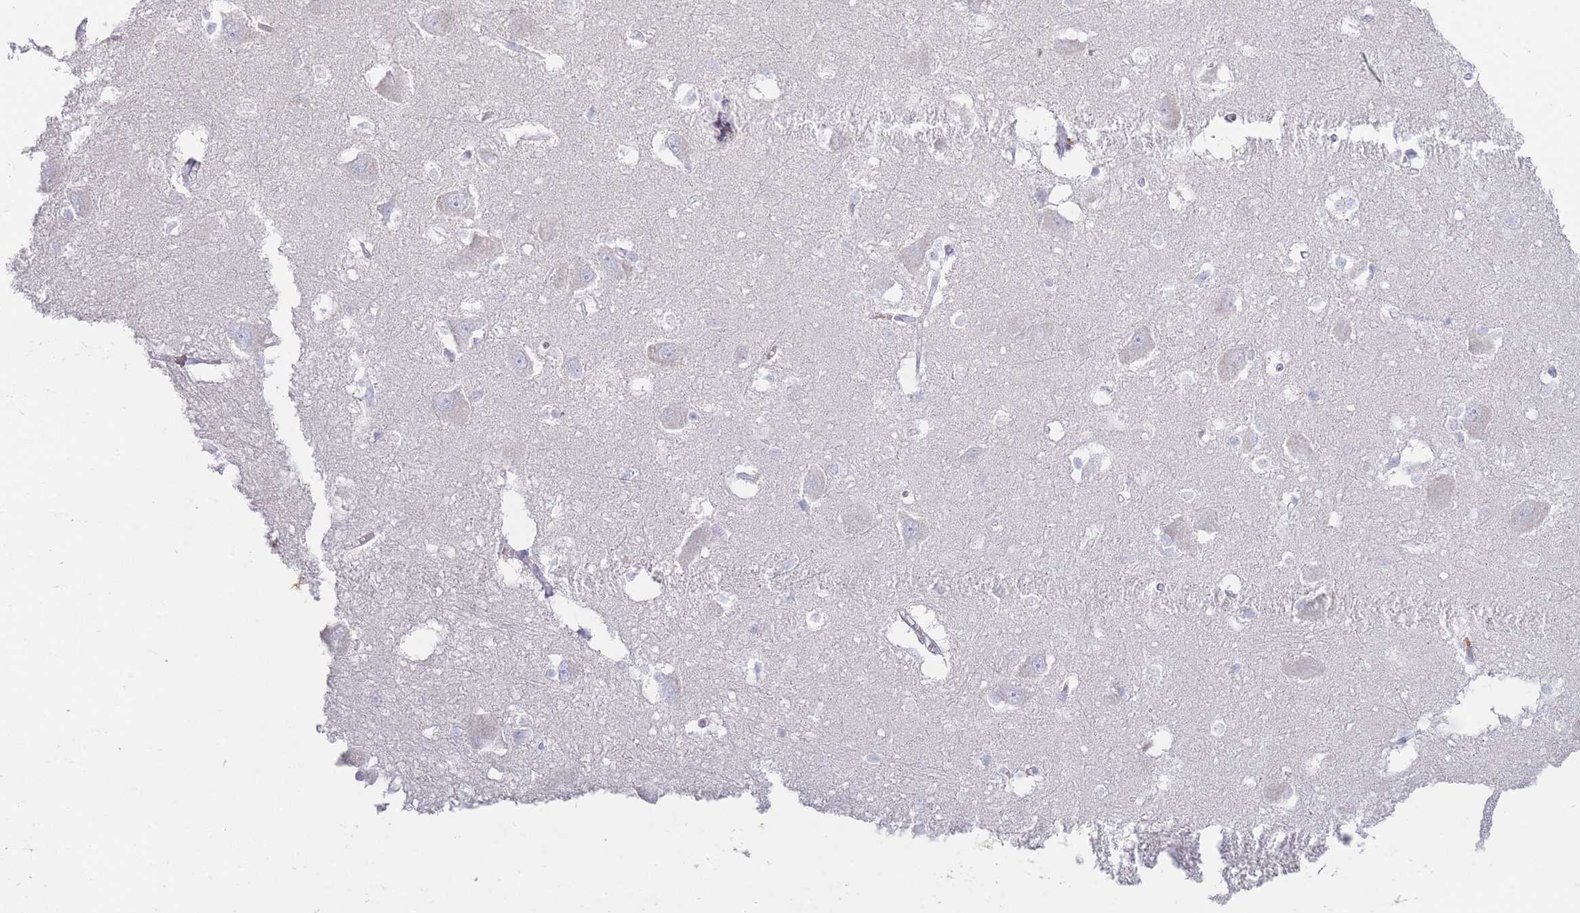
{"staining": {"intensity": "negative", "quantity": "none", "location": "none"}, "tissue": "caudate", "cell_type": "Glial cells", "image_type": "normal", "snomed": [{"axis": "morphology", "description": "Normal tissue, NOS"}, {"axis": "topography", "description": "Lateral ventricle wall"}], "caption": "Immunohistochemistry (IHC) of benign human caudate shows no expression in glial cells. Nuclei are stained in blue.", "gene": "ENSG00000284931", "patient": {"sex": "male", "age": 37}}